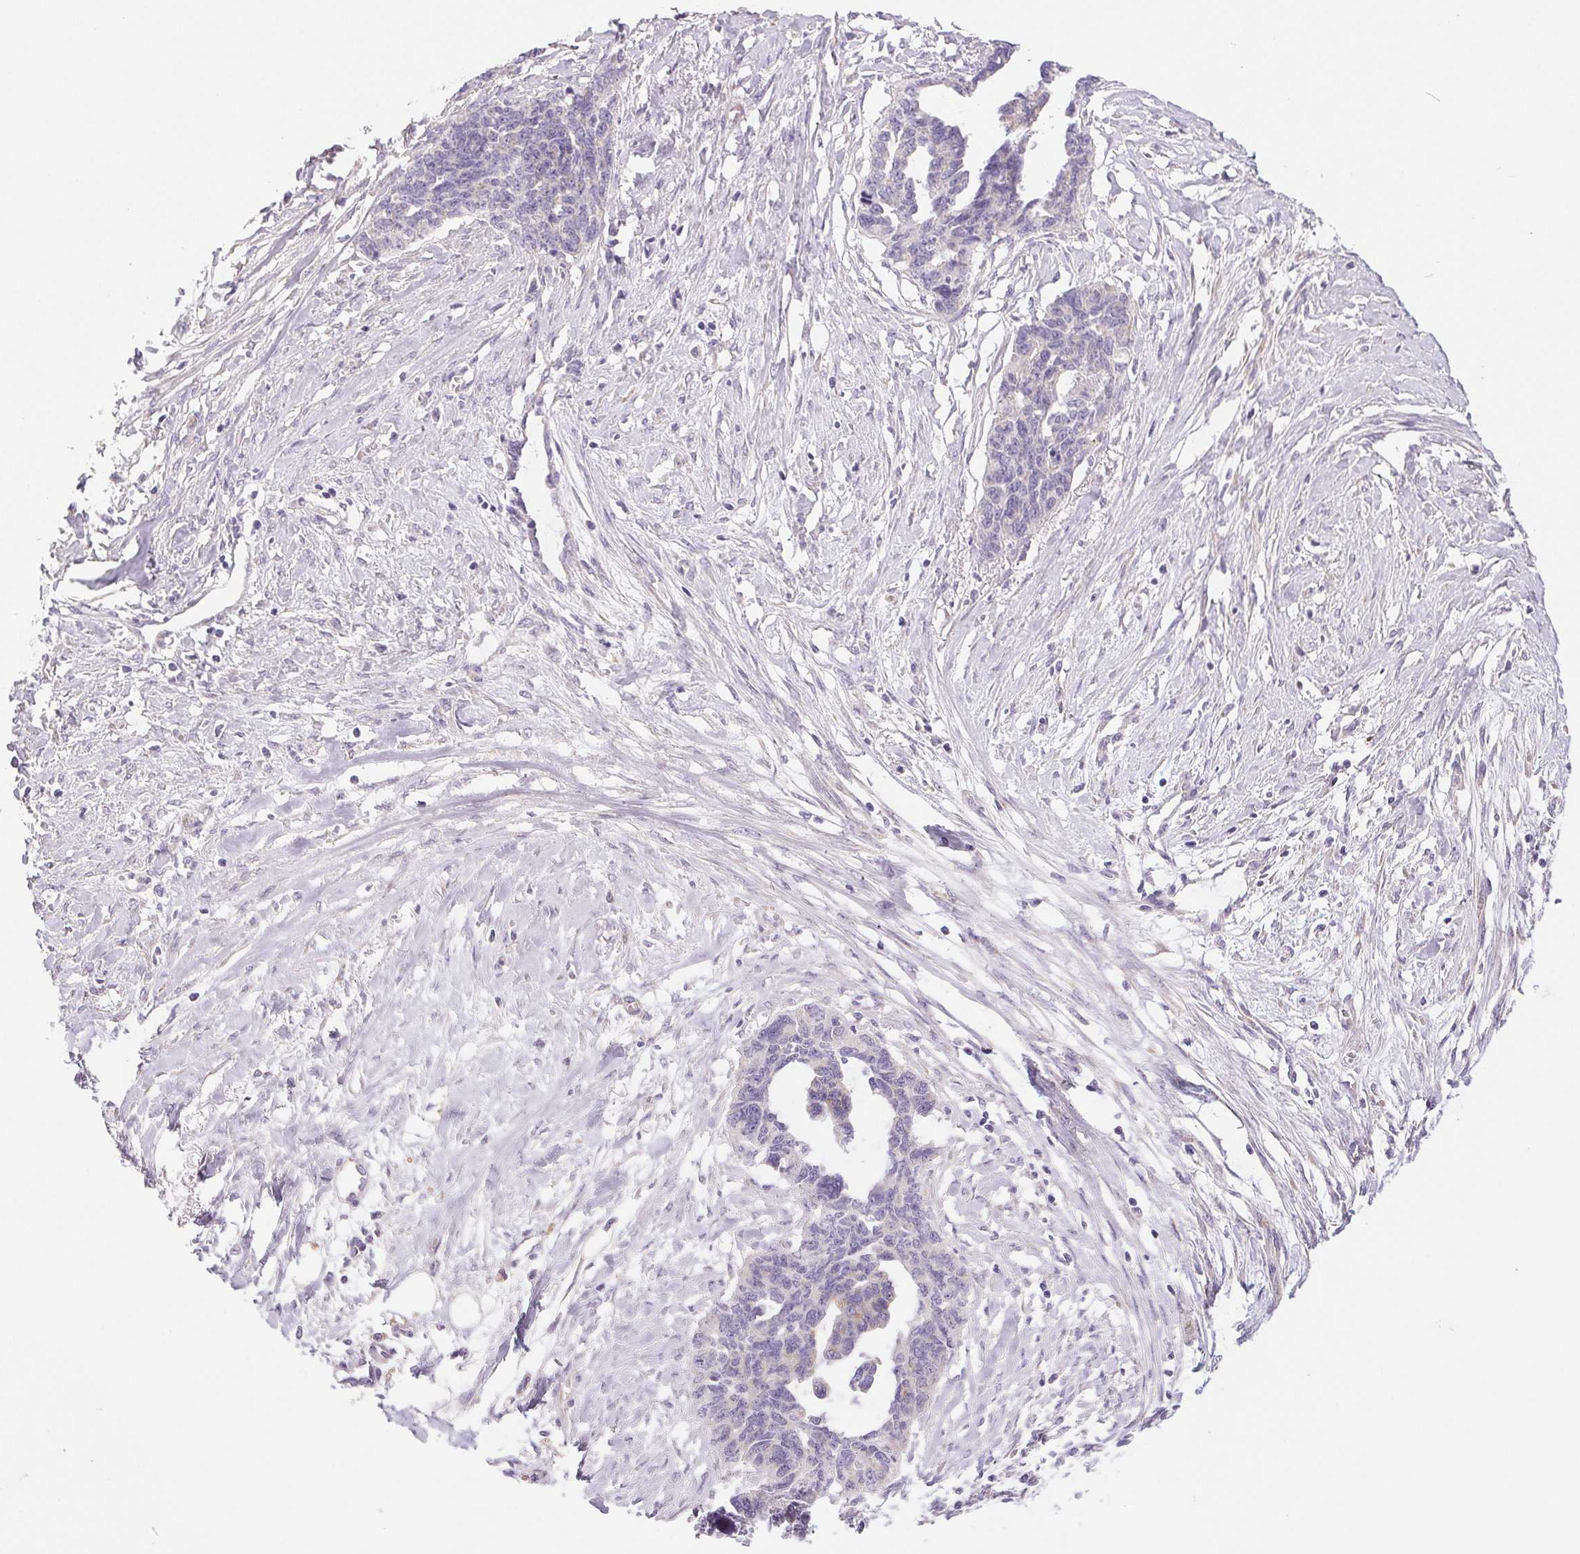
{"staining": {"intensity": "negative", "quantity": "none", "location": "none"}, "tissue": "ovarian cancer", "cell_type": "Tumor cells", "image_type": "cancer", "snomed": [{"axis": "morphology", "description": "Cystadenocarcinoma, serous, NOS"}, {"axis": "topography", "description": "Ovary"}], "caption": "Tumor cells show no significant expression in ovarian serous cystadenocarcinoma.", "gene": "SMYD1", "patient": {"sex": "female", "age": 69}}